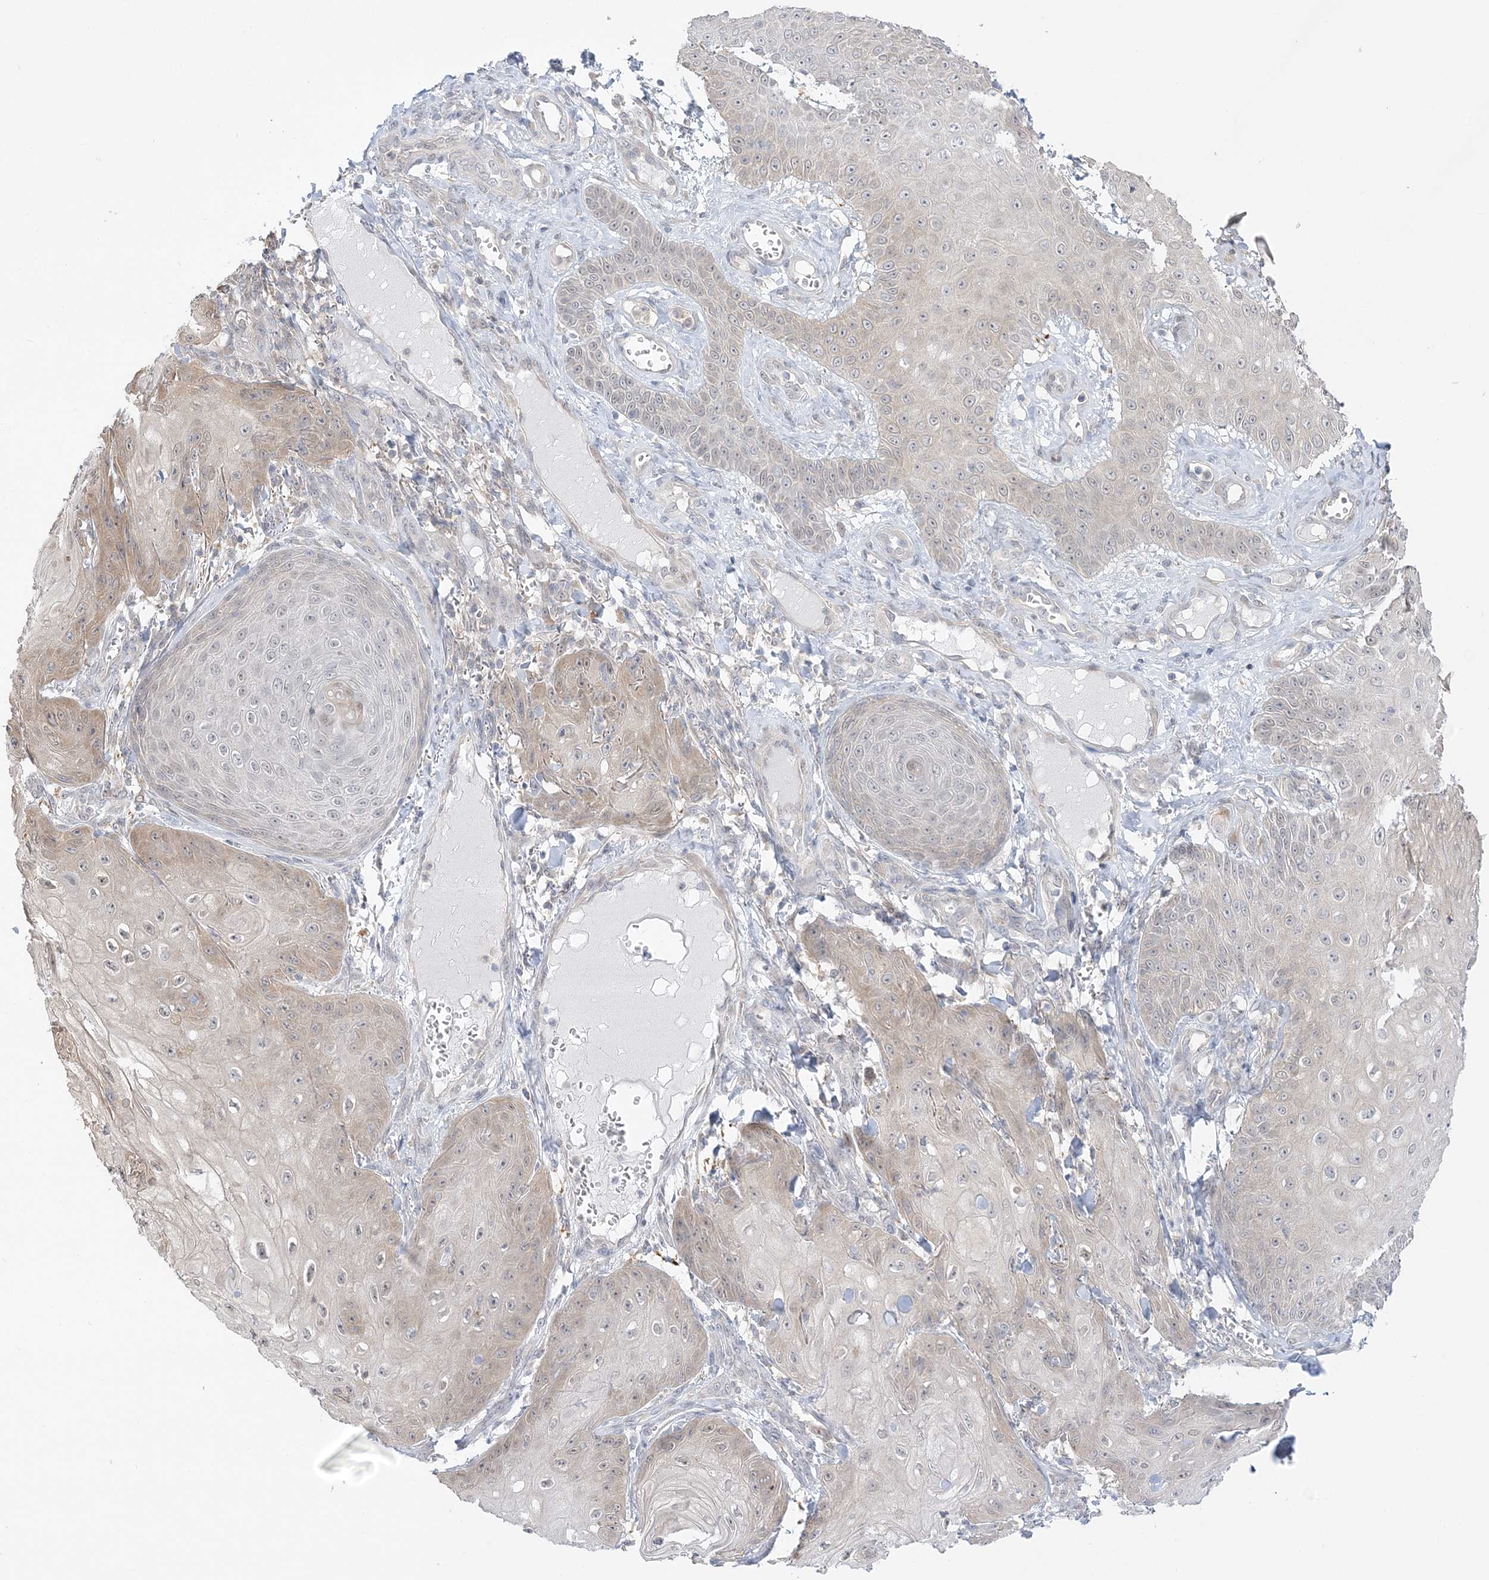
{"staining": {"intensity": "weak", "quantity": "<25%", "location": "cytoplasmic/membranous,nuclear"}, "tissue": "skin cancer", "cell_type": "Tumor cells", "image_type": "cancer", "snomed": [{"axis": "morphology", "description": "Squamous cell carcinoma, NOS"}, {"axis": "topography", "description": "Skin"}], "caption": "IHC of human squamous cell carcinoma (skin) shows no positivity in tumor cells. The staining is performed using DAB brown chromogen with nuclei counter-stained in using hematoxylin.", "gene": "THADA", "patient": {"sex": "male", "age": 74}}